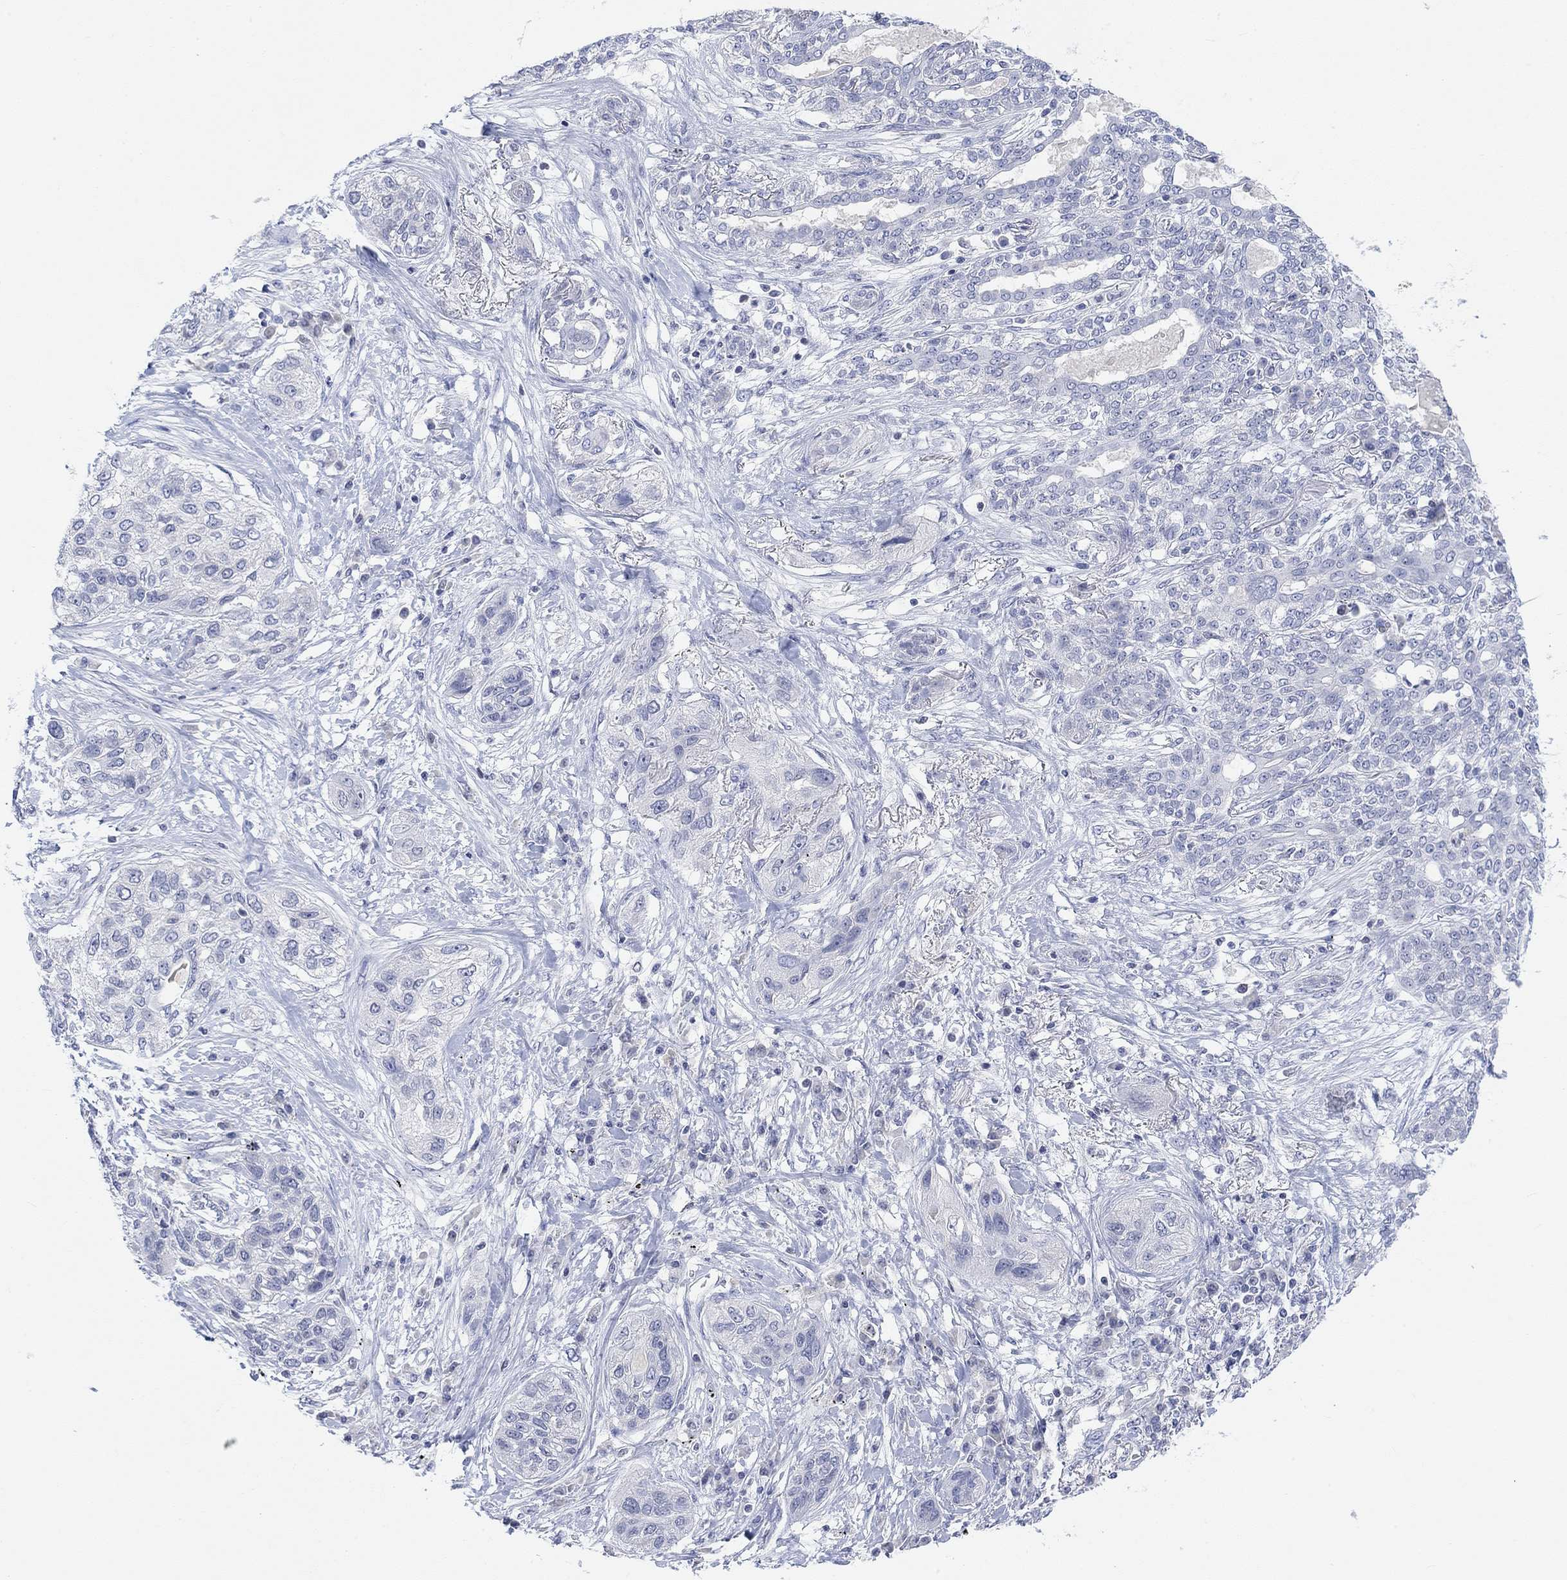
{"staining": {"intensity": "negative", "quantity": "none", "location": "none"}, "tissue": "lung cancer", "cell_type": "Tumor cells", "image_type": "cancer", "snomed": [{"axis": "morphology", "description": "Squamous cell carcinoma, NOS"}, {"axis": "topography", "description": "Lung"}], "caption": "Lung cancer (squamous cell carcinoma) was stained to show a protein in brown. There is no significant staining in tumor cells. (Brightfield microscopy of DAB immunohistochemistry (IHC) at high magnification).", "gene": "ATP6V1E2", "patient": {"sex": "female", "age": 70}}